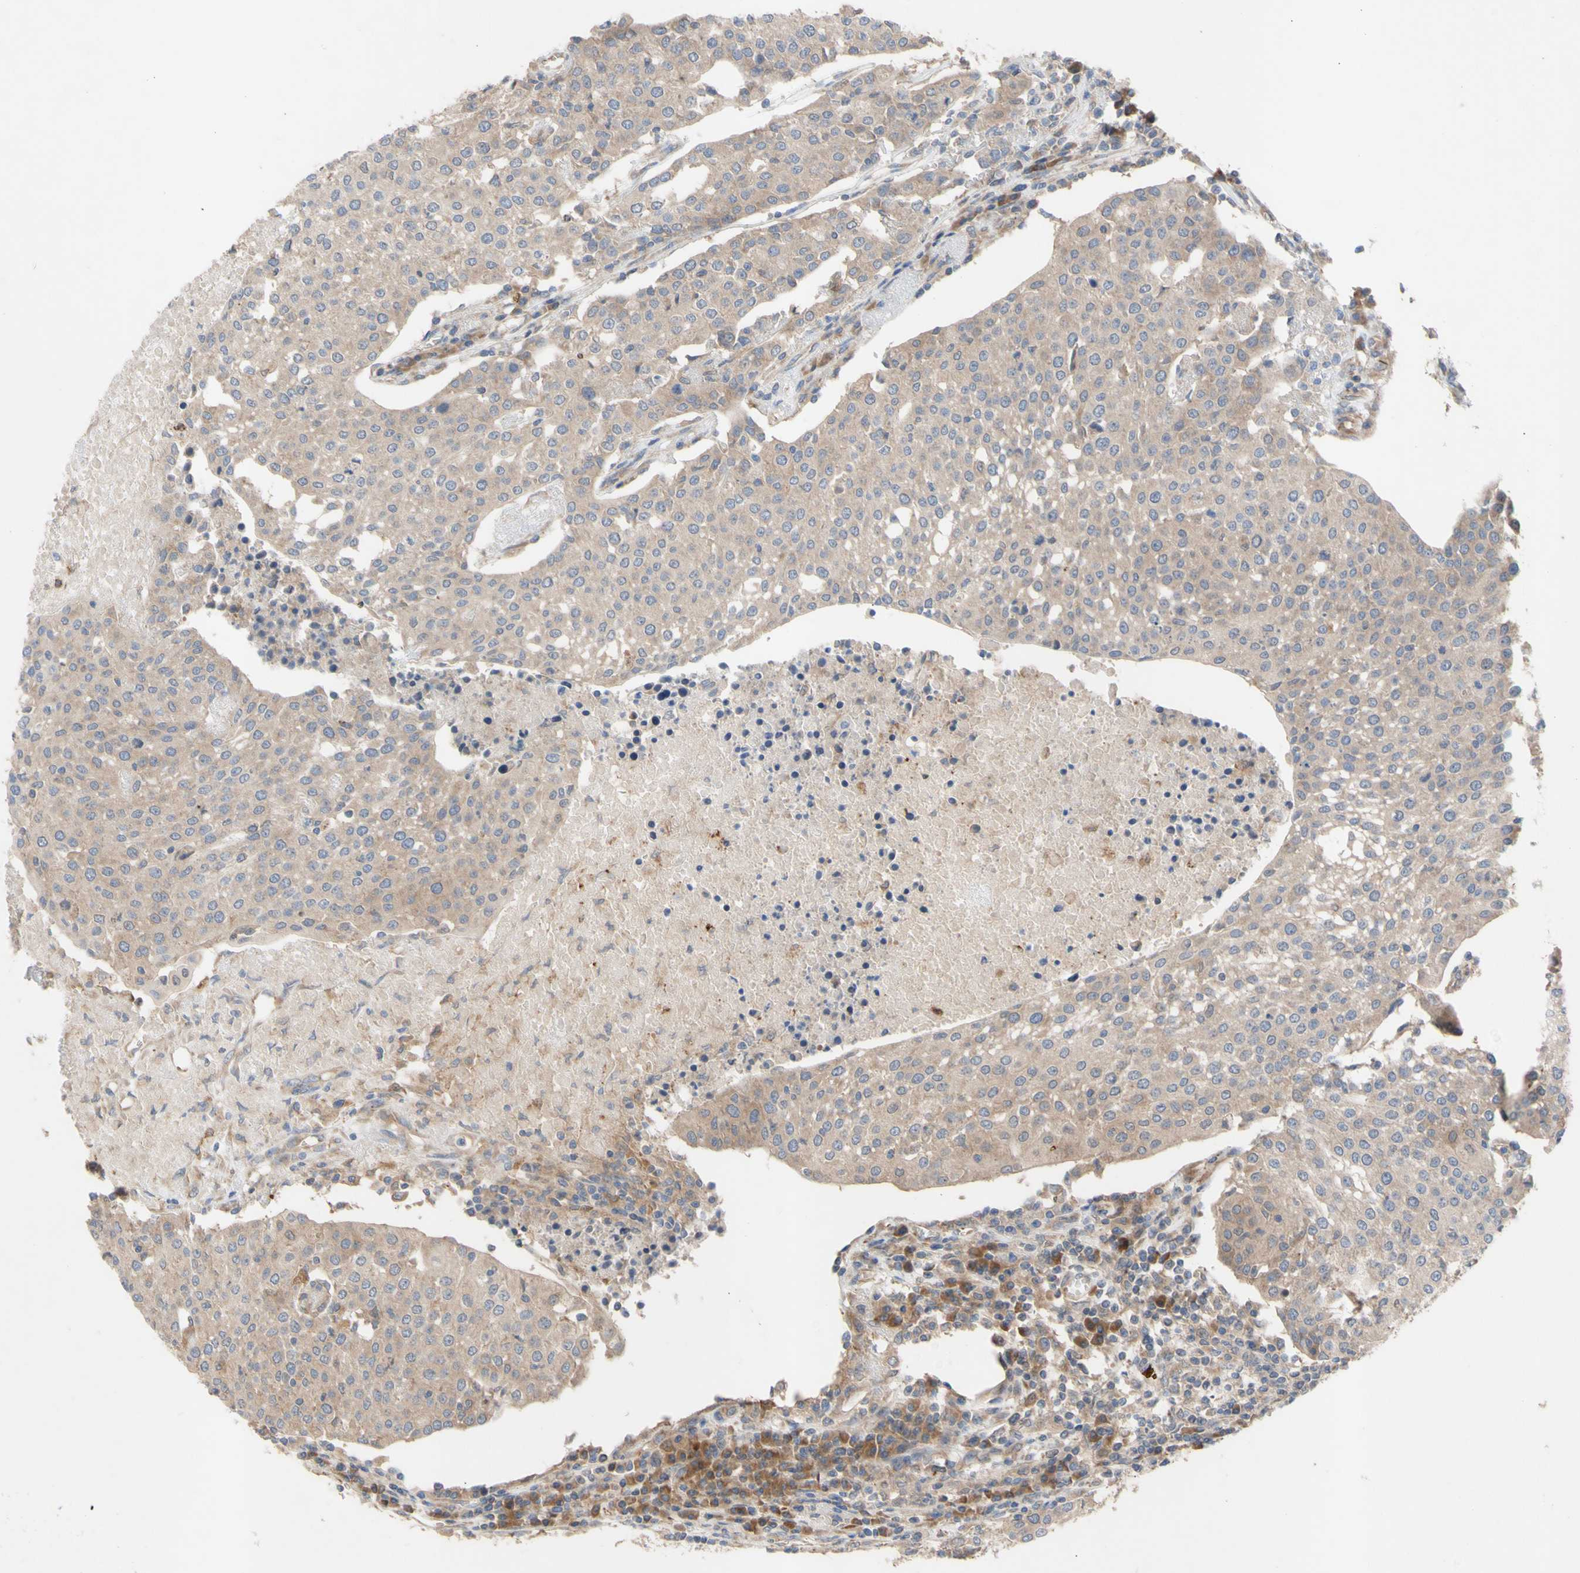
{"staining": {"intensity": "moderate", "quantity": ">75%", "location": "cytoplasmic/membranous"}, "tissue": "urothelial cancer", "cell_type": "Tumor cells", "image_type": "cancer", "snomed": [{"axis": "morphology", "description": "Urothelial carcinoma, High grade"}, {"axis": "topography", "description": "Urinary bladder"}], "caption": "Human urothelial cancer stained with a protein marker shows moderate staining in tumor cells.", "gene": "EIF2S3", "patient": {"sex": "female", "age": 85}}